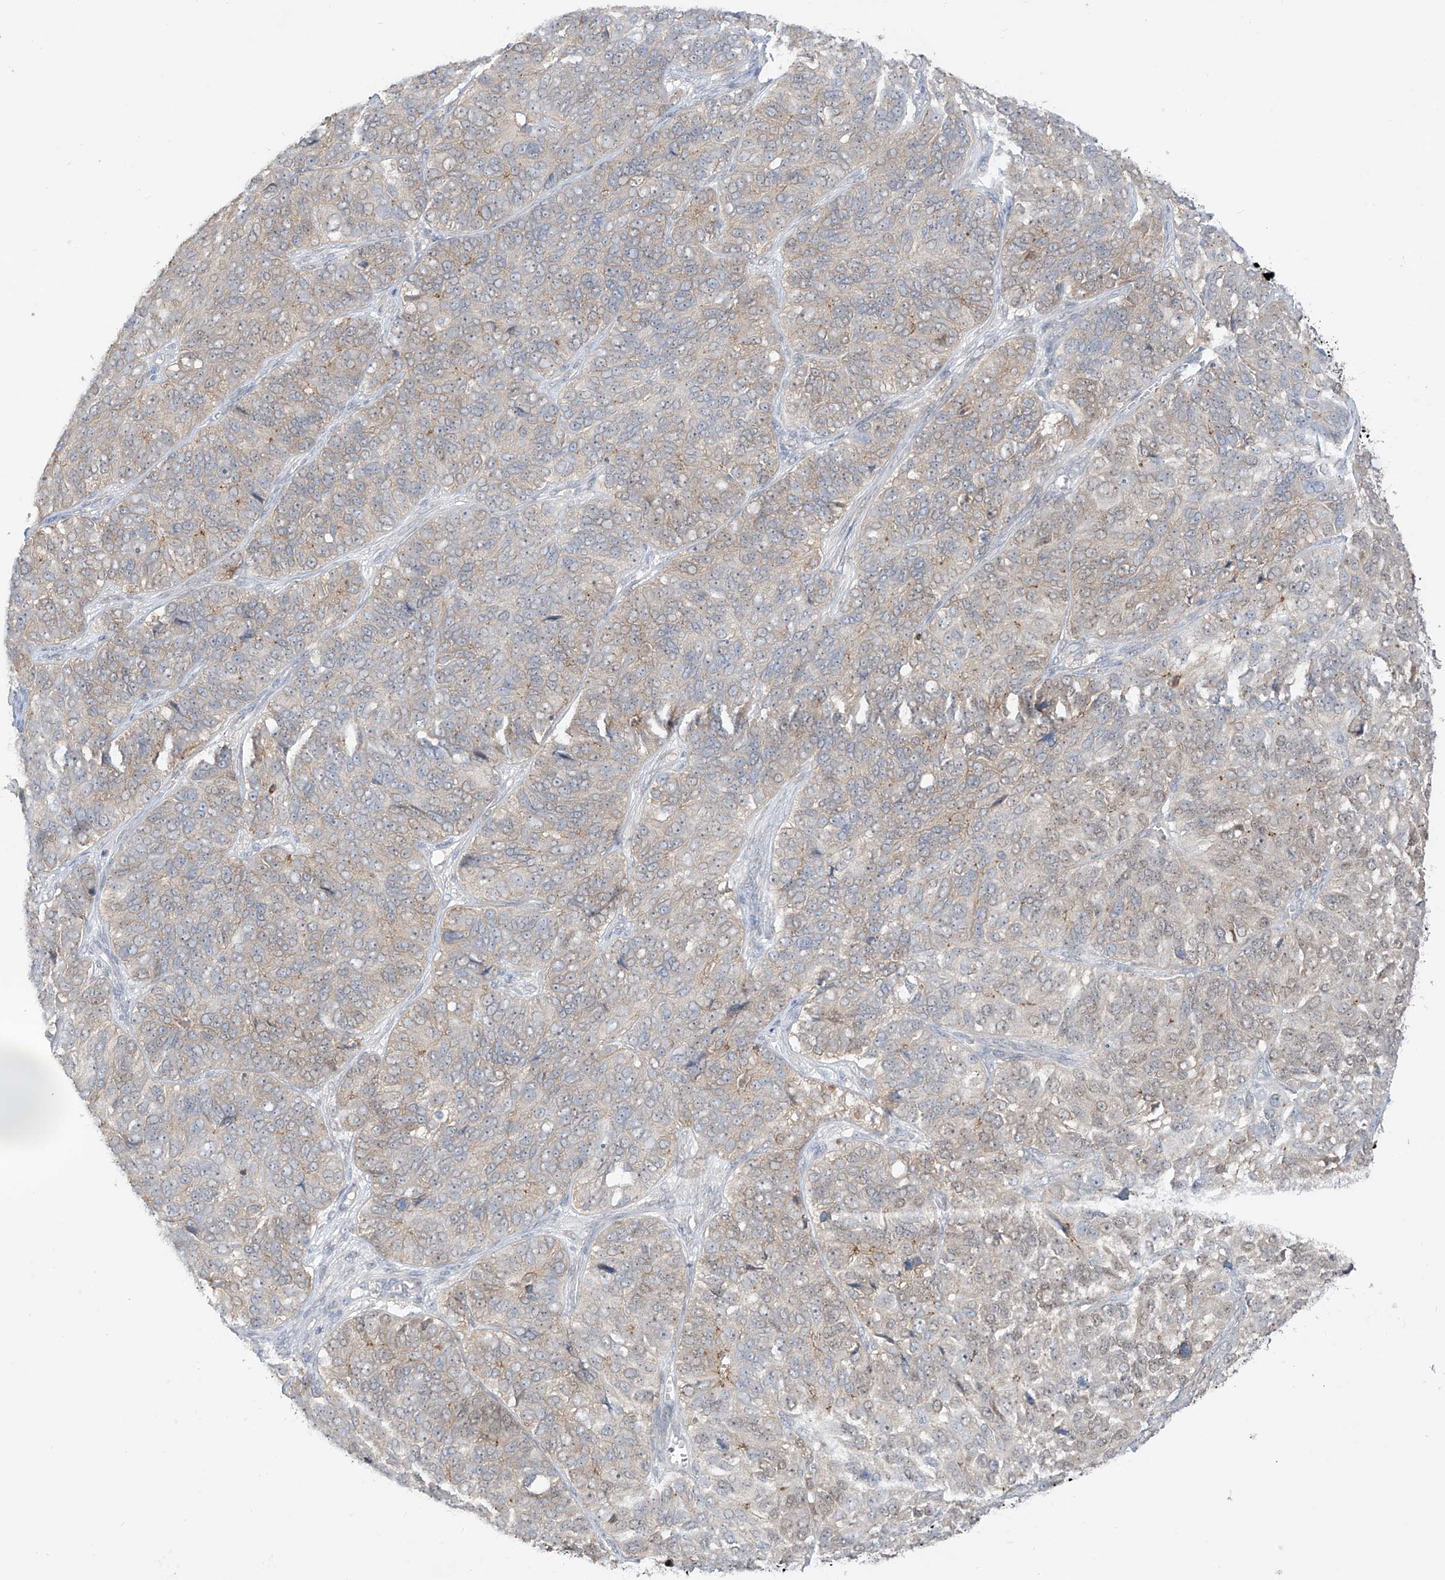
{"staining": {"intensity": "weak", "quantity": "<25%", "location": "cytoplasmic/membranous"}, "tissue": "ovarian cancer", "cell_type": "Tumor cells", "image_type": "cancer", "snomed": [{"axis": "morphology", "description": "Carcinoma, endometroid"}, {"axis": "topography", "description": "Ovary"}], "caption": "Tumor cells show no significant positivity in endometroid carcinoma (ovarian). (IHC, brightfield microscopy, high magnification).", "gene": "EIPR1", "patient": {"sex": "female", "age": 51}}